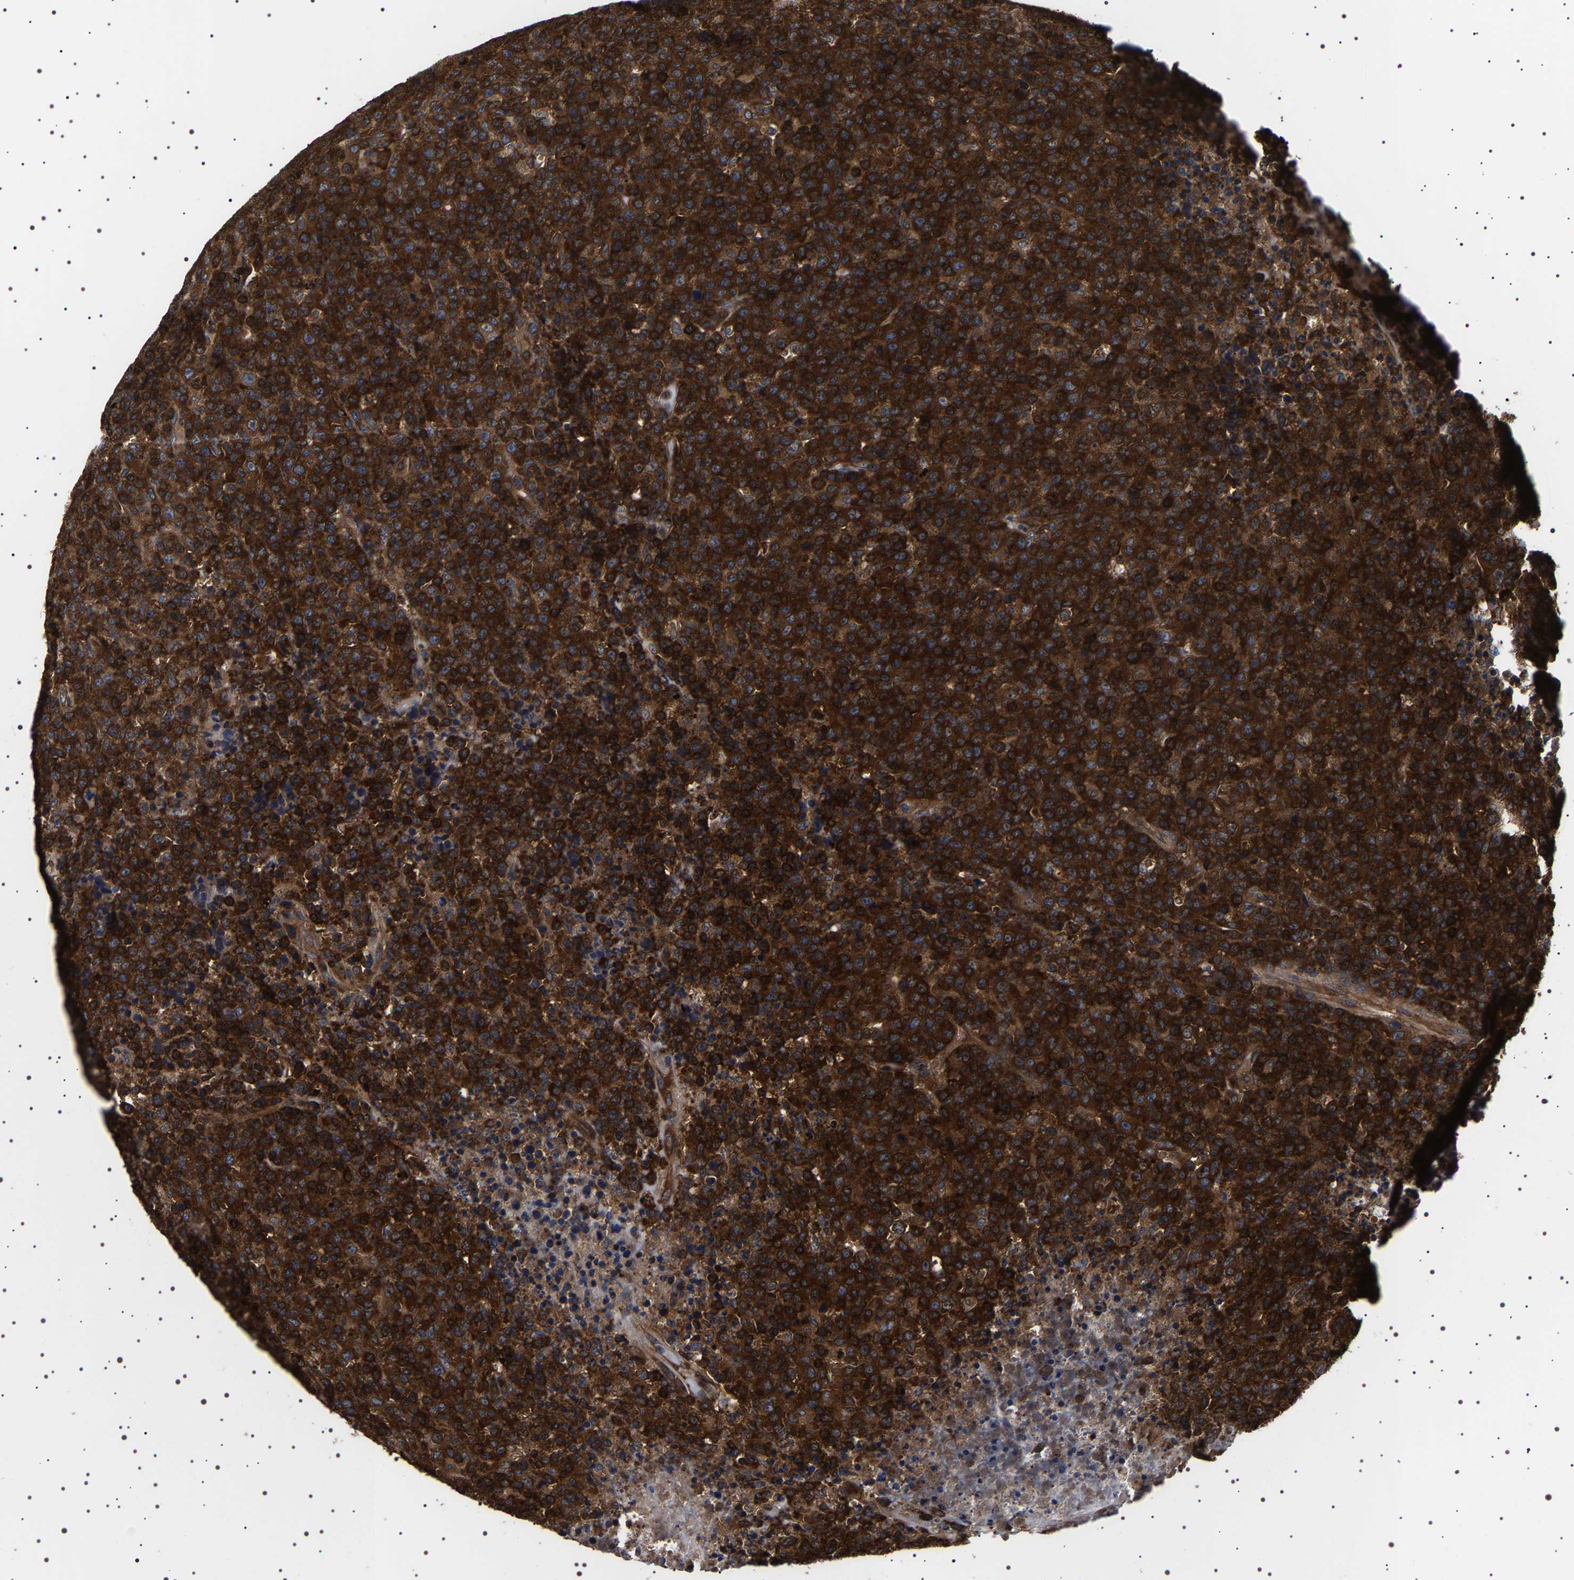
{"staining": {"intensity": "strong", "quantity": ">75%", "location": "cytoplasmic/membranous"}, "tissue": "lymphoma", "cell_type": "Tumor cells", "image_type": "cancer", "snomed": [{"axis": "morphology", "description": "Malignant lymphoma, non-Hodgkin's type, High grade"}, {"axis": "topography", "description": "Lymph node"}], "caption": "IHC of human high-grade malignant lymphoma, non-Hodgkin's type displays high levels of strong cytoplasmic/membranous staining in approximately >75% of tumor cells.", "gene": "DARS1", "patient": {"sex": "male", "age": 13}}